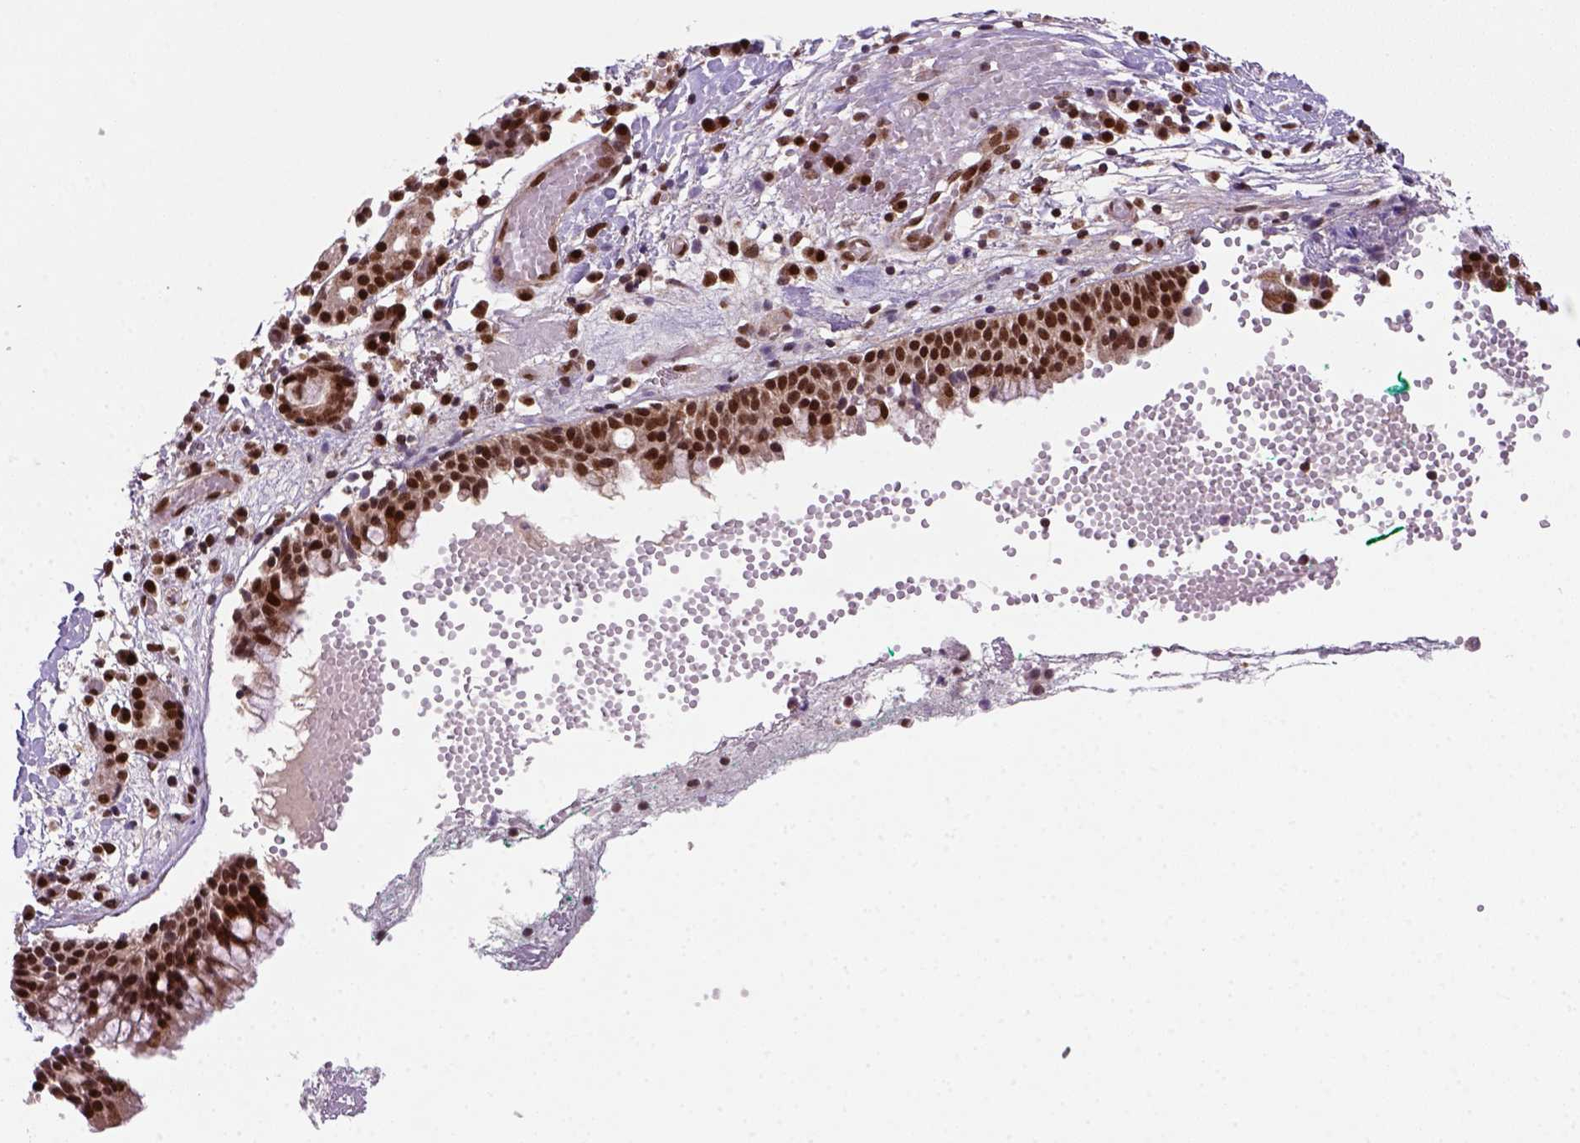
{"staining": {"intensity": "strong", "quantity": ">75%", "location": "nuclear"}, "tissue": "nasopharynx", "cell_type": "Respiratory epithelial cells", "image_type": "normal", "snomed": [{"axis": "morphology", "description": "Normal tissue, NOS"}, {"axis": "morphology", "description": "Basal cell carcinoma"}, {"axis": "topography", "description": "Cartilage tissue"}, {"axis": "topography", "description": "Nasopharynx"}, {"axis": "topography", "description": "Oral tissue"}], "caption": "Protein expression analysis of normal nasopharynx demonstrates strong nuclear staining in approximately >75% of respiratory epithelial cells.", "gene": "MGMT", "patient": {"sex": "female", "age": 77}}